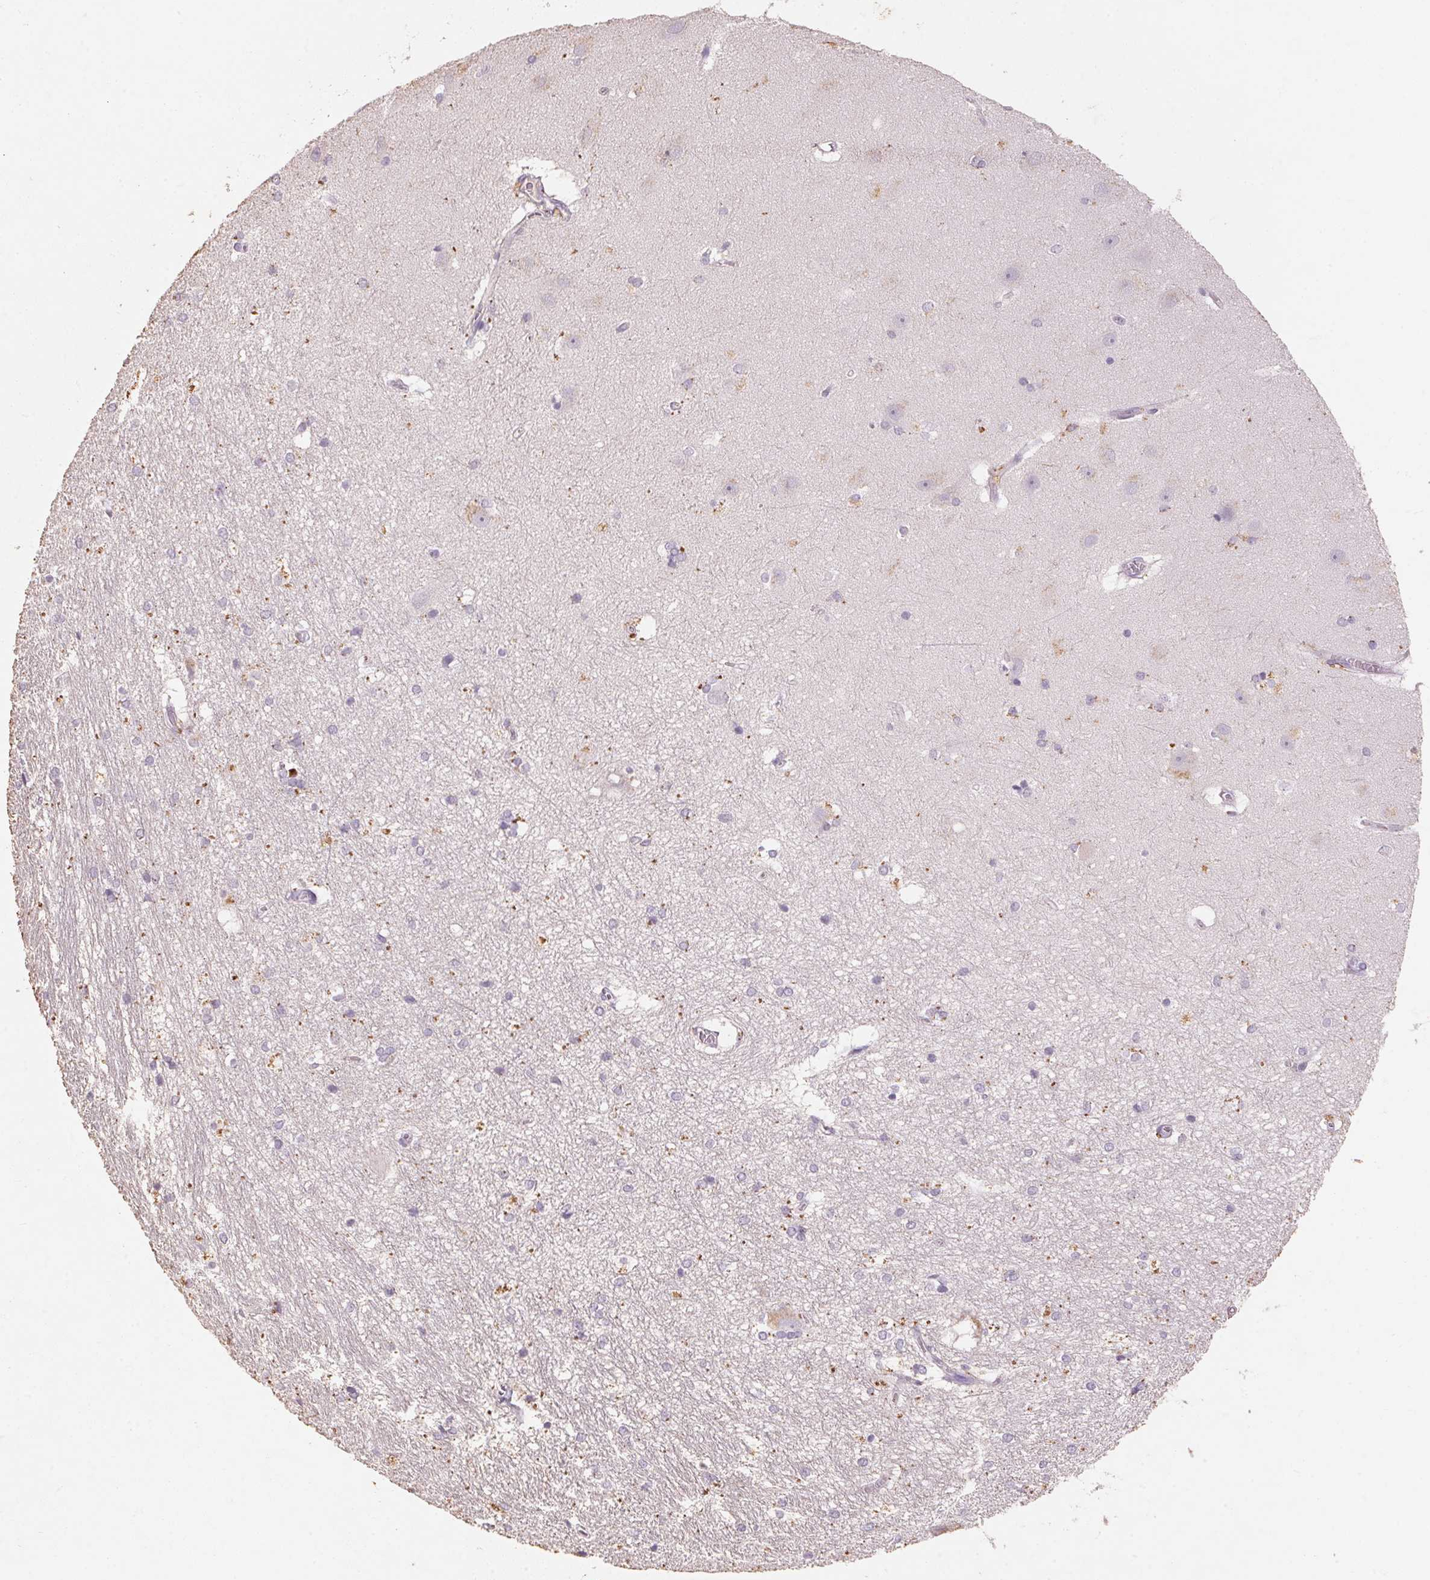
{"staining": {"intensity": "moderate", "quantity": "<25%", "location": "cytoplasmic/membranous"}, "tissue": "hippocampus", "cell_type": "Glial cells", "image_type": "normal", "snomed": [{"axis": "morphology", "description": "Normal tissue, NOS"}, {"axis": "topography", "description": "Cerebral cortex"}, {"axis": "topography", "description": "Hippocampus"}], "caption": "IHC (DAB (3,3'-diaminobenzidine)) staining of unremarkable human hippocampus shows moderate cytoplasmic/membranous protein expression in about <25% of glial cells.", "gene": "CXCL5", "patient": {"sex": "female", "age": 19}}